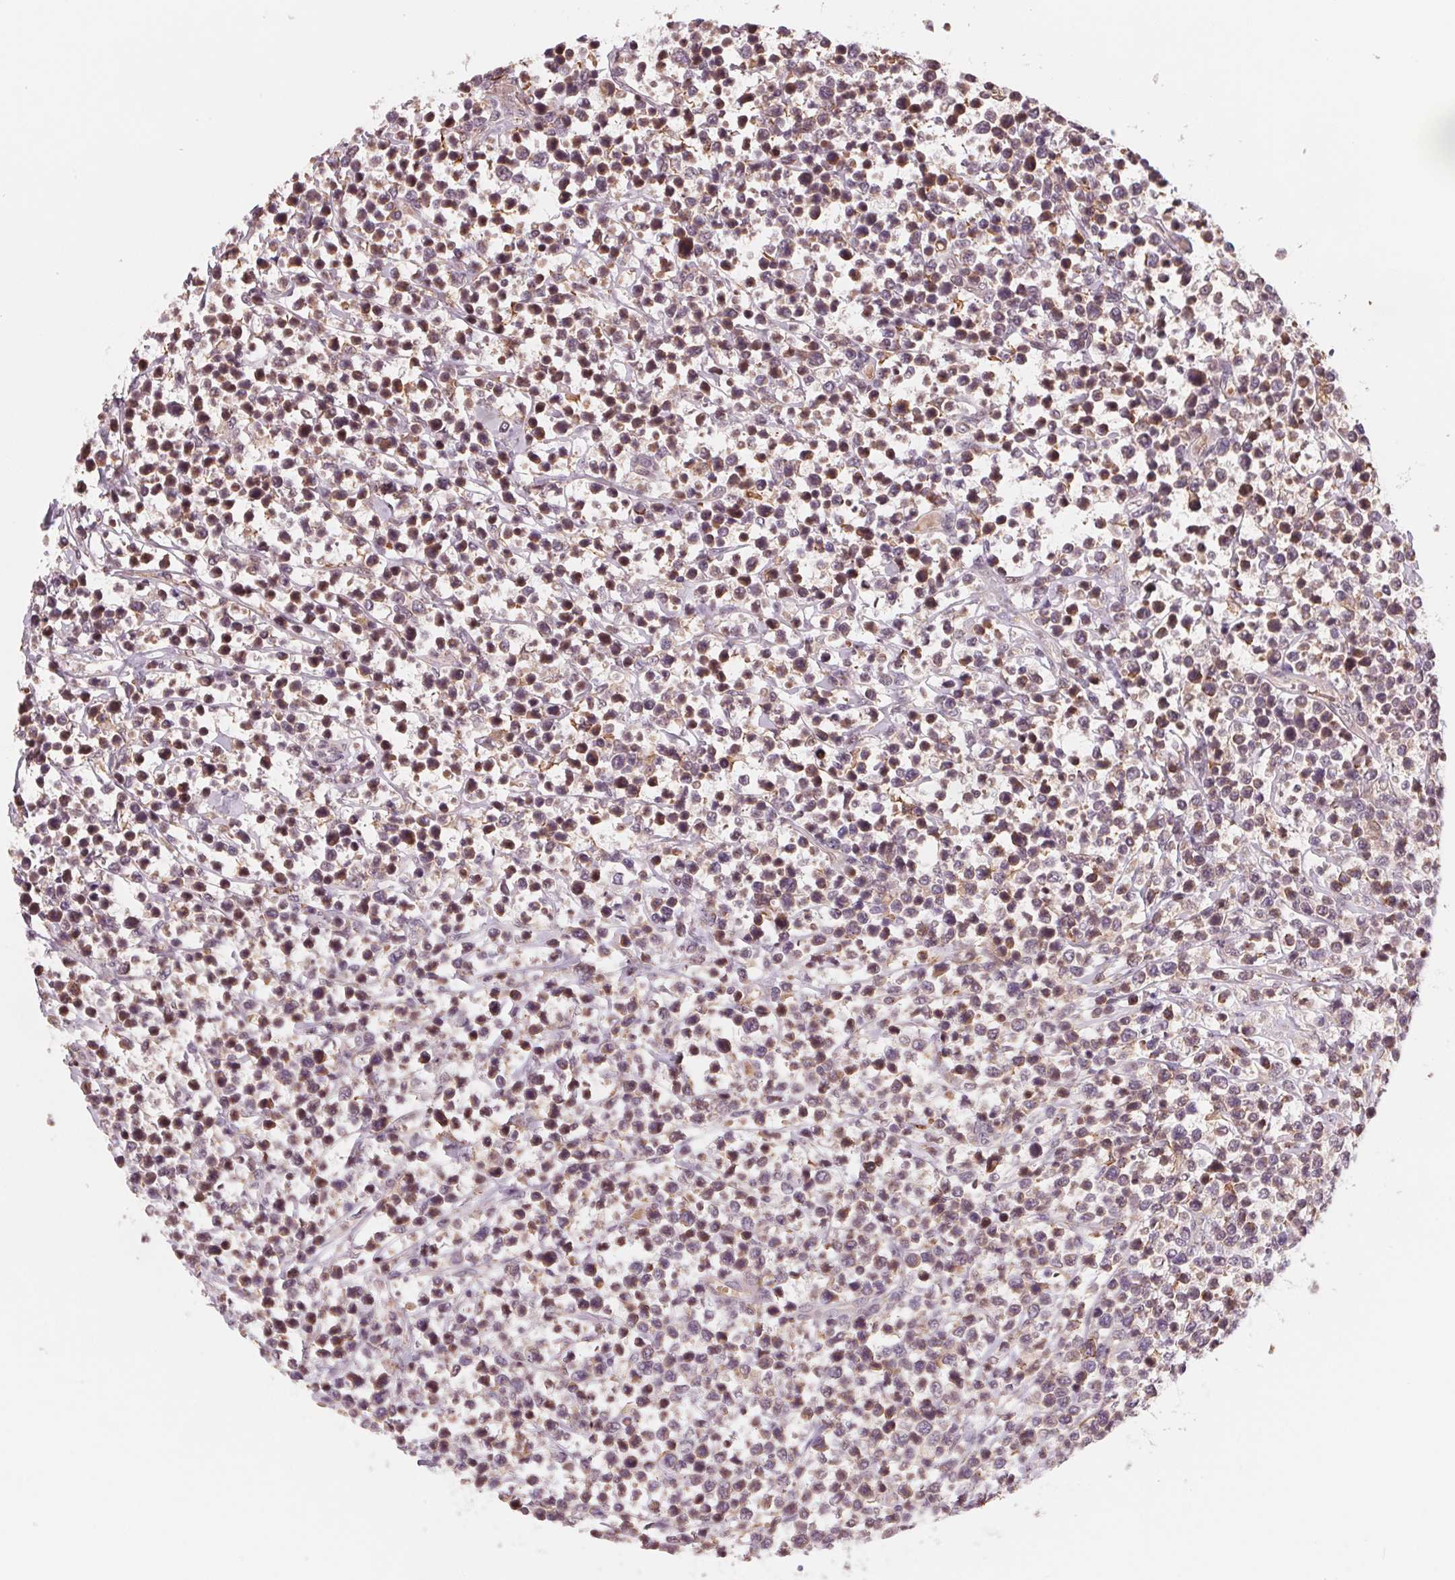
{"staining": {"intensity": "weak", "quantity": ">75%", "location": "cytoplasmic/membranous,nuclear"}, "tissue": "lymphoma", "cell_type": "Tumor cells", "image_type": "cancer", "snomed": [{"axis": "morphology", "description": "Malignant lymphoma, non-Hodgkin's type, High grade"}, {"axis": "topography", "description": "Soft tissue"}], "caption": "Lymphoma tissue displays weak cytoplasmic/membranous and nuclear expression in about >75% of tumor cells The staining is performed using DAB (3,3'-diaminobenzidine) brown chromogen to label protein expression. The nuclei are counter-stained blue using hematoxylin.", "gene": "IL9R", "patient": {"sex": "female", "age": 56}}